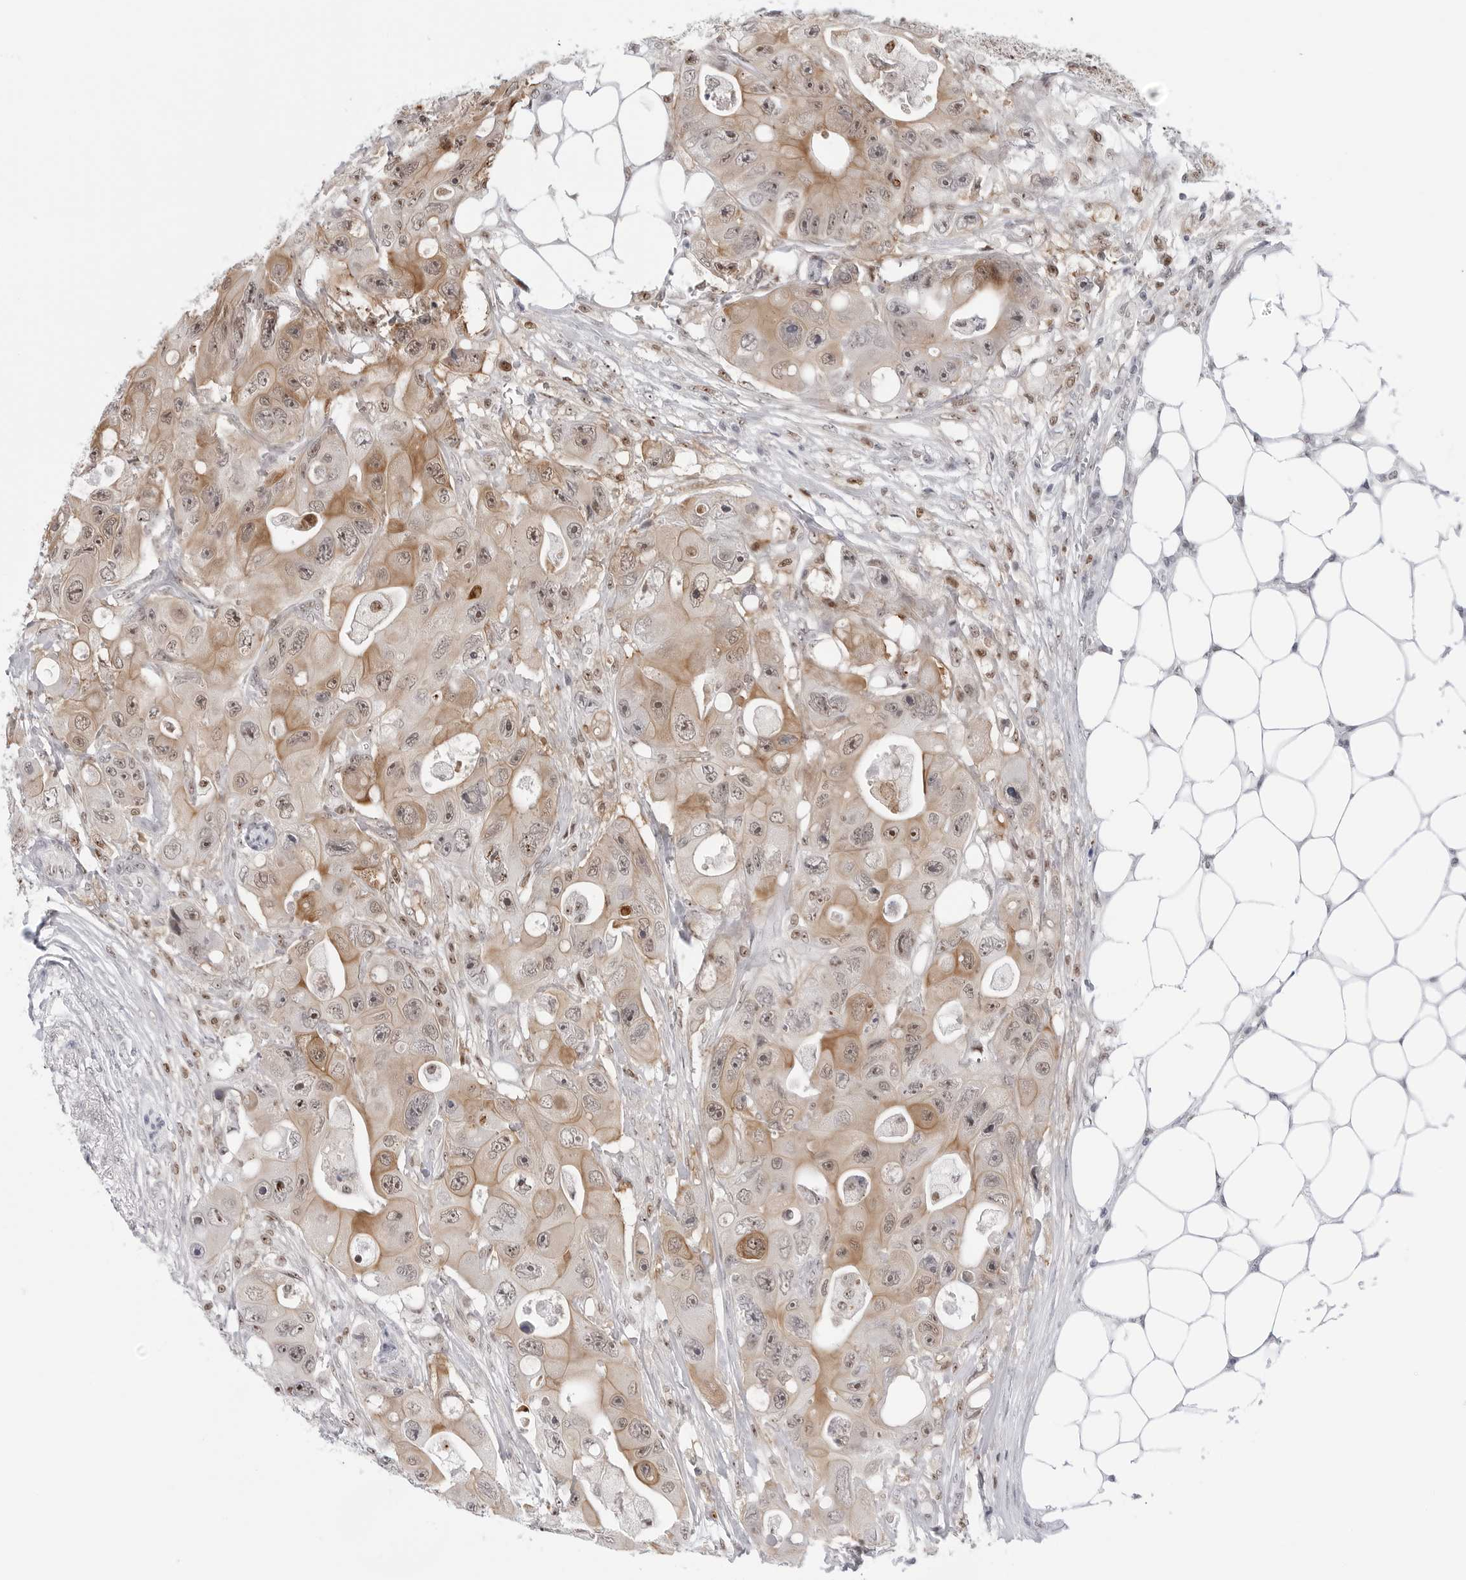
{"staining": {"intensity": "moderate", "quantity": ">75%", "location": "cytoplasmic/membranous,nuclear"}, "tissue": "colorectal cancer", "cell_type": "Tumor cells", "image_type": "cancer", "snomed": [{"axis": "morphology", "description": "Adenocarcinoma, NOS"}, {"axis": "topography", "description": "Colon"}], "caption": "Colorectal cancer (adenocarcinoma) was stained to show a protein in brown. There is medium levels of moderate cytoplasmic/membranous and nuclear expression in approximately >75% of tumor cells.", "gene": "C1orf162", "patient": {"sex": "female", "age": 46}}